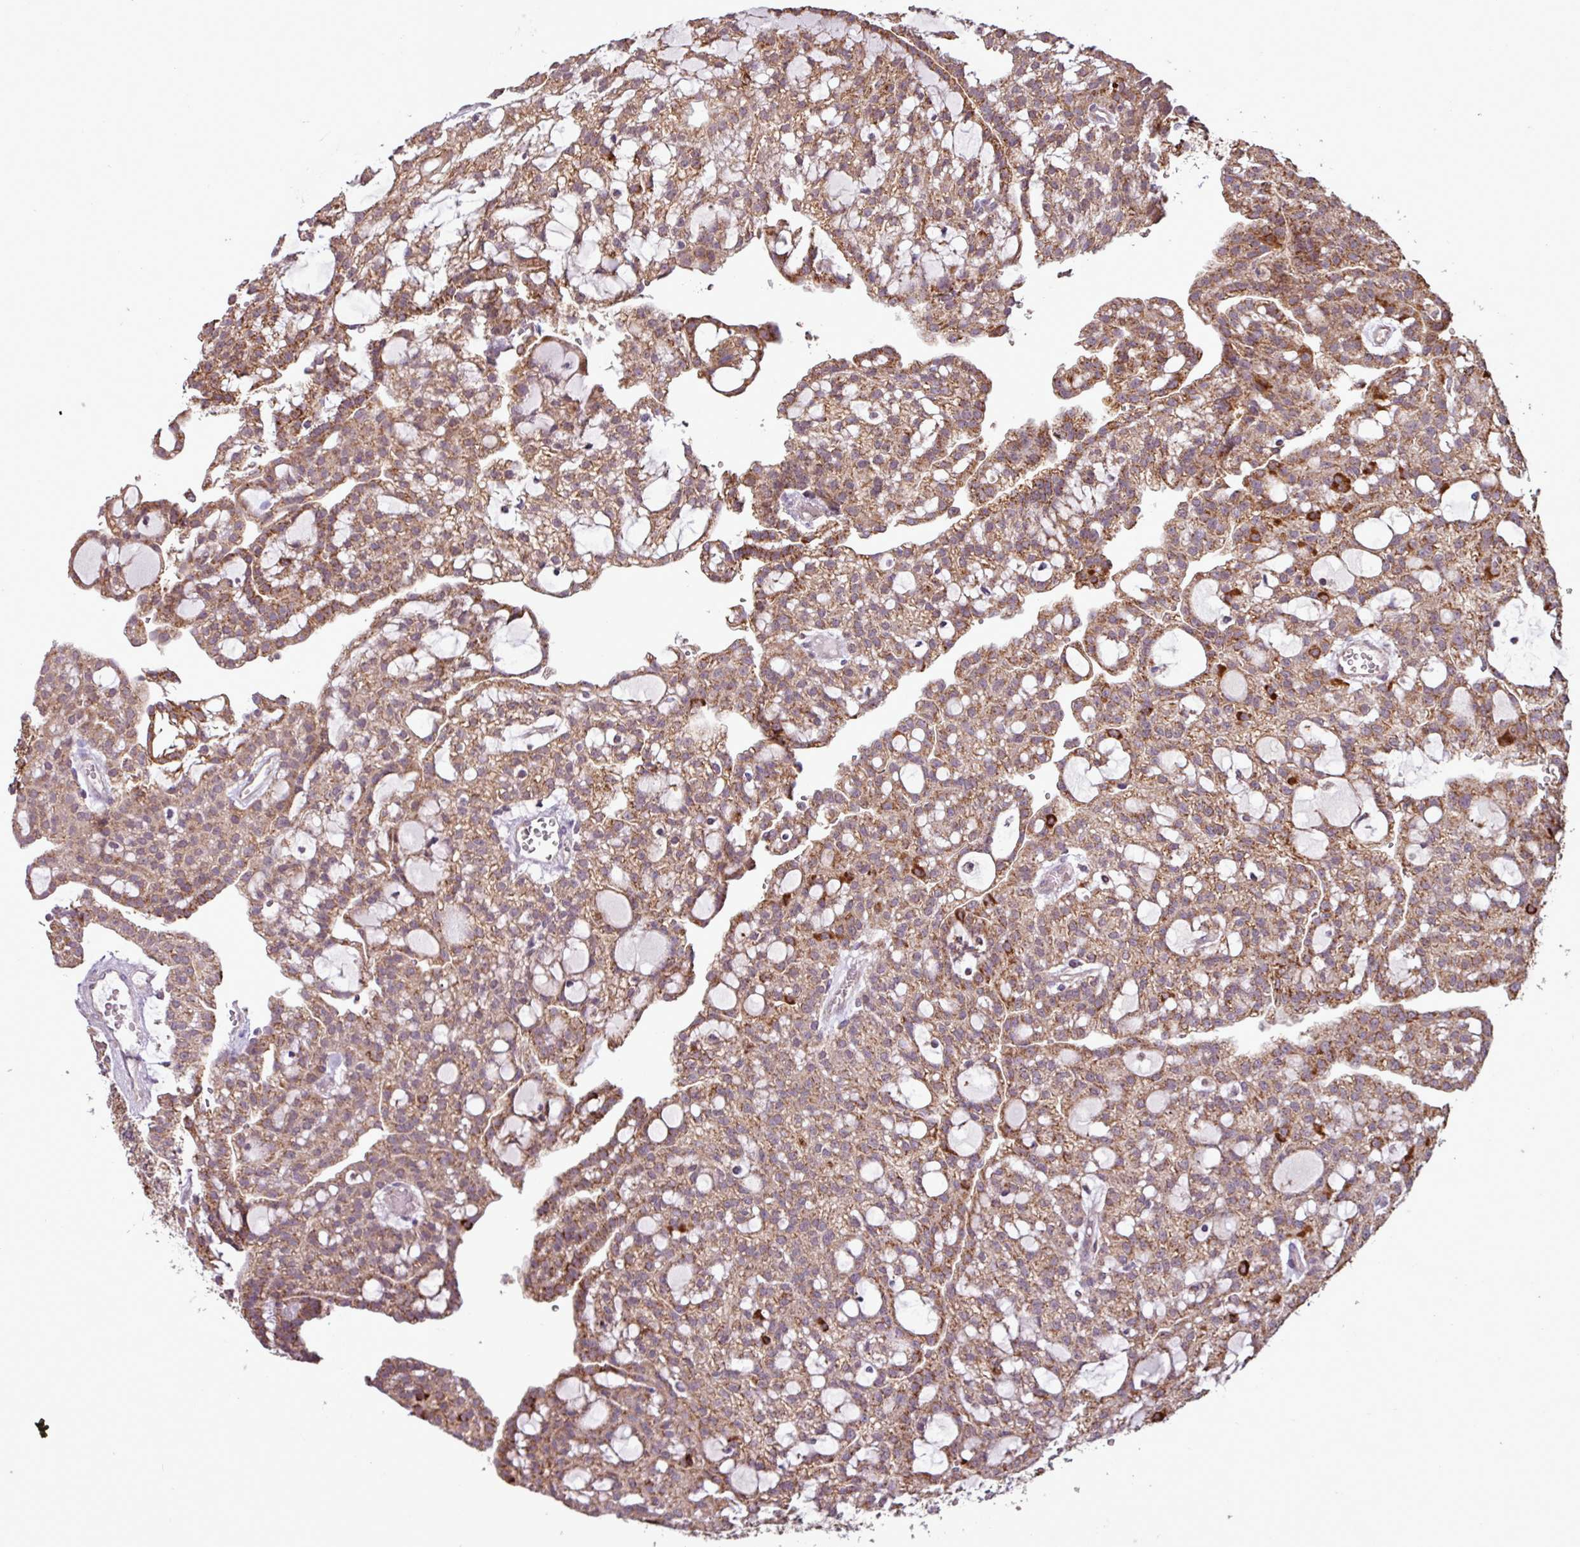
{"staining": {"intensity": "moderate", "quantity": ">75%", "location": "cytoplasmic/membranous"}, "tissue": "renal cancer", "cell_type": "Tumor cells", "image_type": "cancer", "snomed": [{"axis": "morphology", "description": "Adenocarcinoma, NOS"}, {"axis": "topography", "description": "Kidney"}], "caption": "A high-resolution photomicrograph shows IHC staining of adenocarcinoma (renal), which reveals moderate cytoplasmic/membranous expression in approximately >75% of tumor cells. (brown staining indicates protein expression, while blue staining denotes nuclei).", "gene": "MCTP2", "patient": {"sex": "male", "age": 63}}